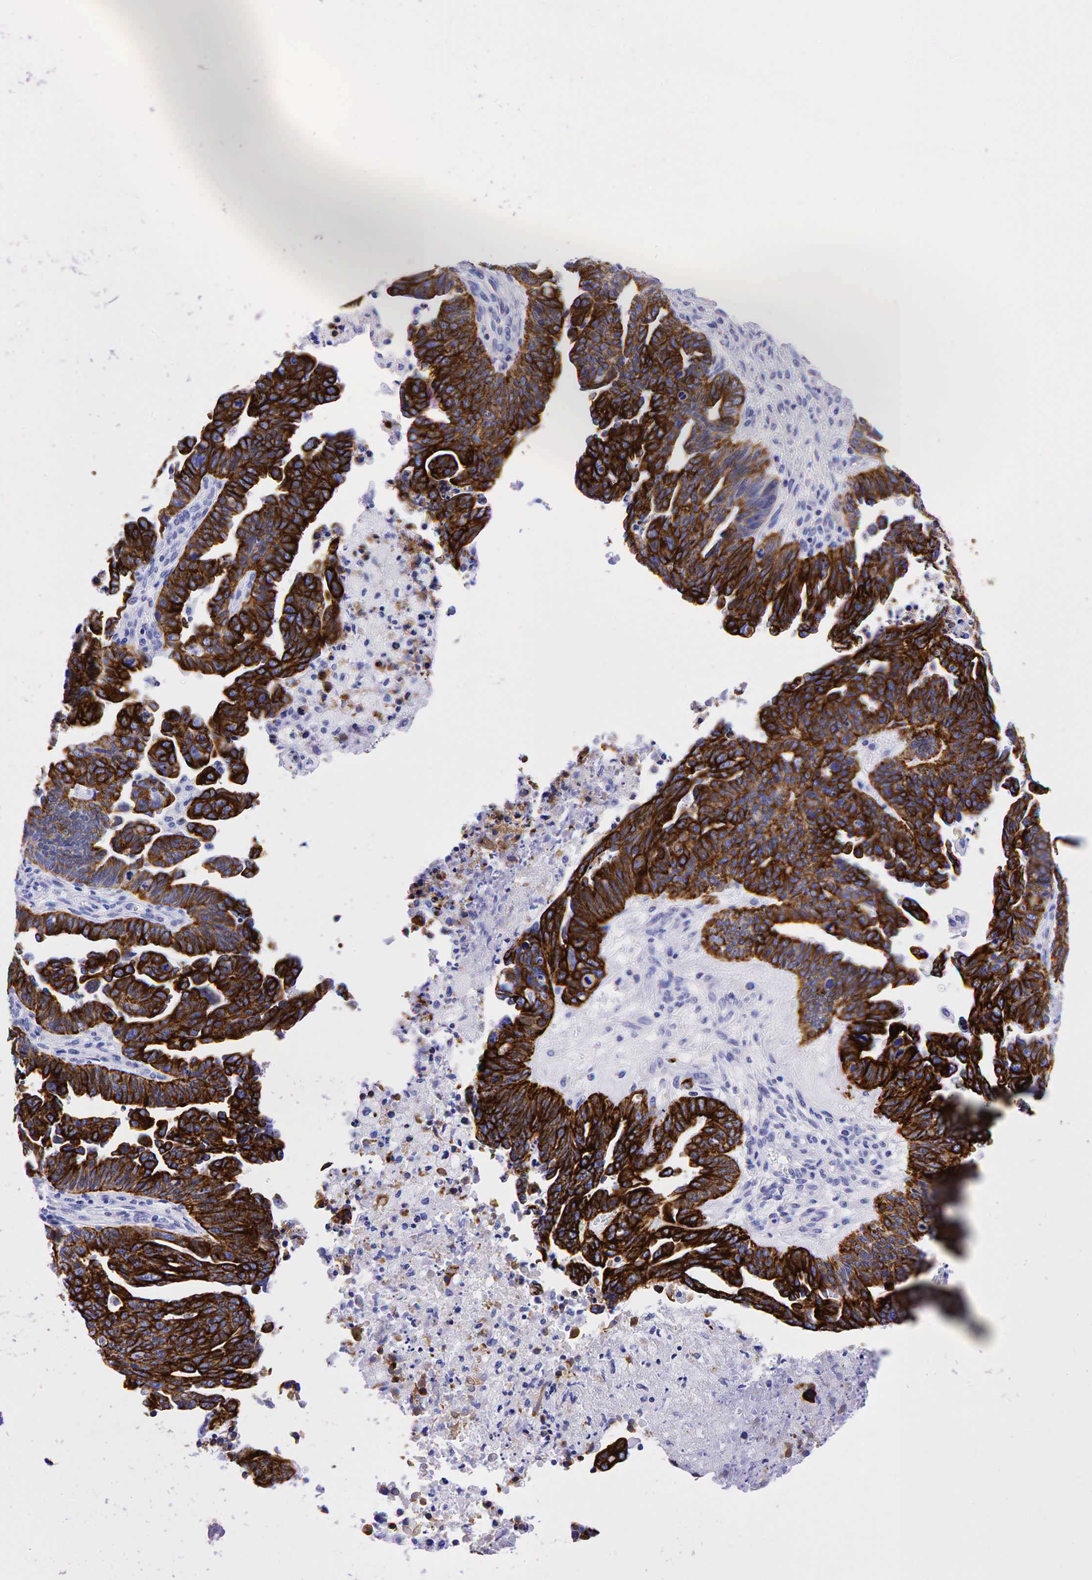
{"staining": {"intensity": "strong", "quantity": ">75%", "location": "cytoplasmic/membranous"}, "tissue": "ovarian cancer", "cell_type": "Tumor cells", "image_type": "cancer", "snomed": [{"axis": "morphology", "description": "Carcinoma, endometroid"}, {"axis": "morphology", "description": "Cystadenocarcinoma, serous, NOS"}, {"axis": "topography", "description": "Ovary"}], "caption": "This is a micrograph of IHC staining of endometroid carcinoma (ovarian), which shows strong staining in the cytoplasmic/membranous of tumor cells.", "gene": "KRT19", "patient": {"sex": "female", "age": 45}}